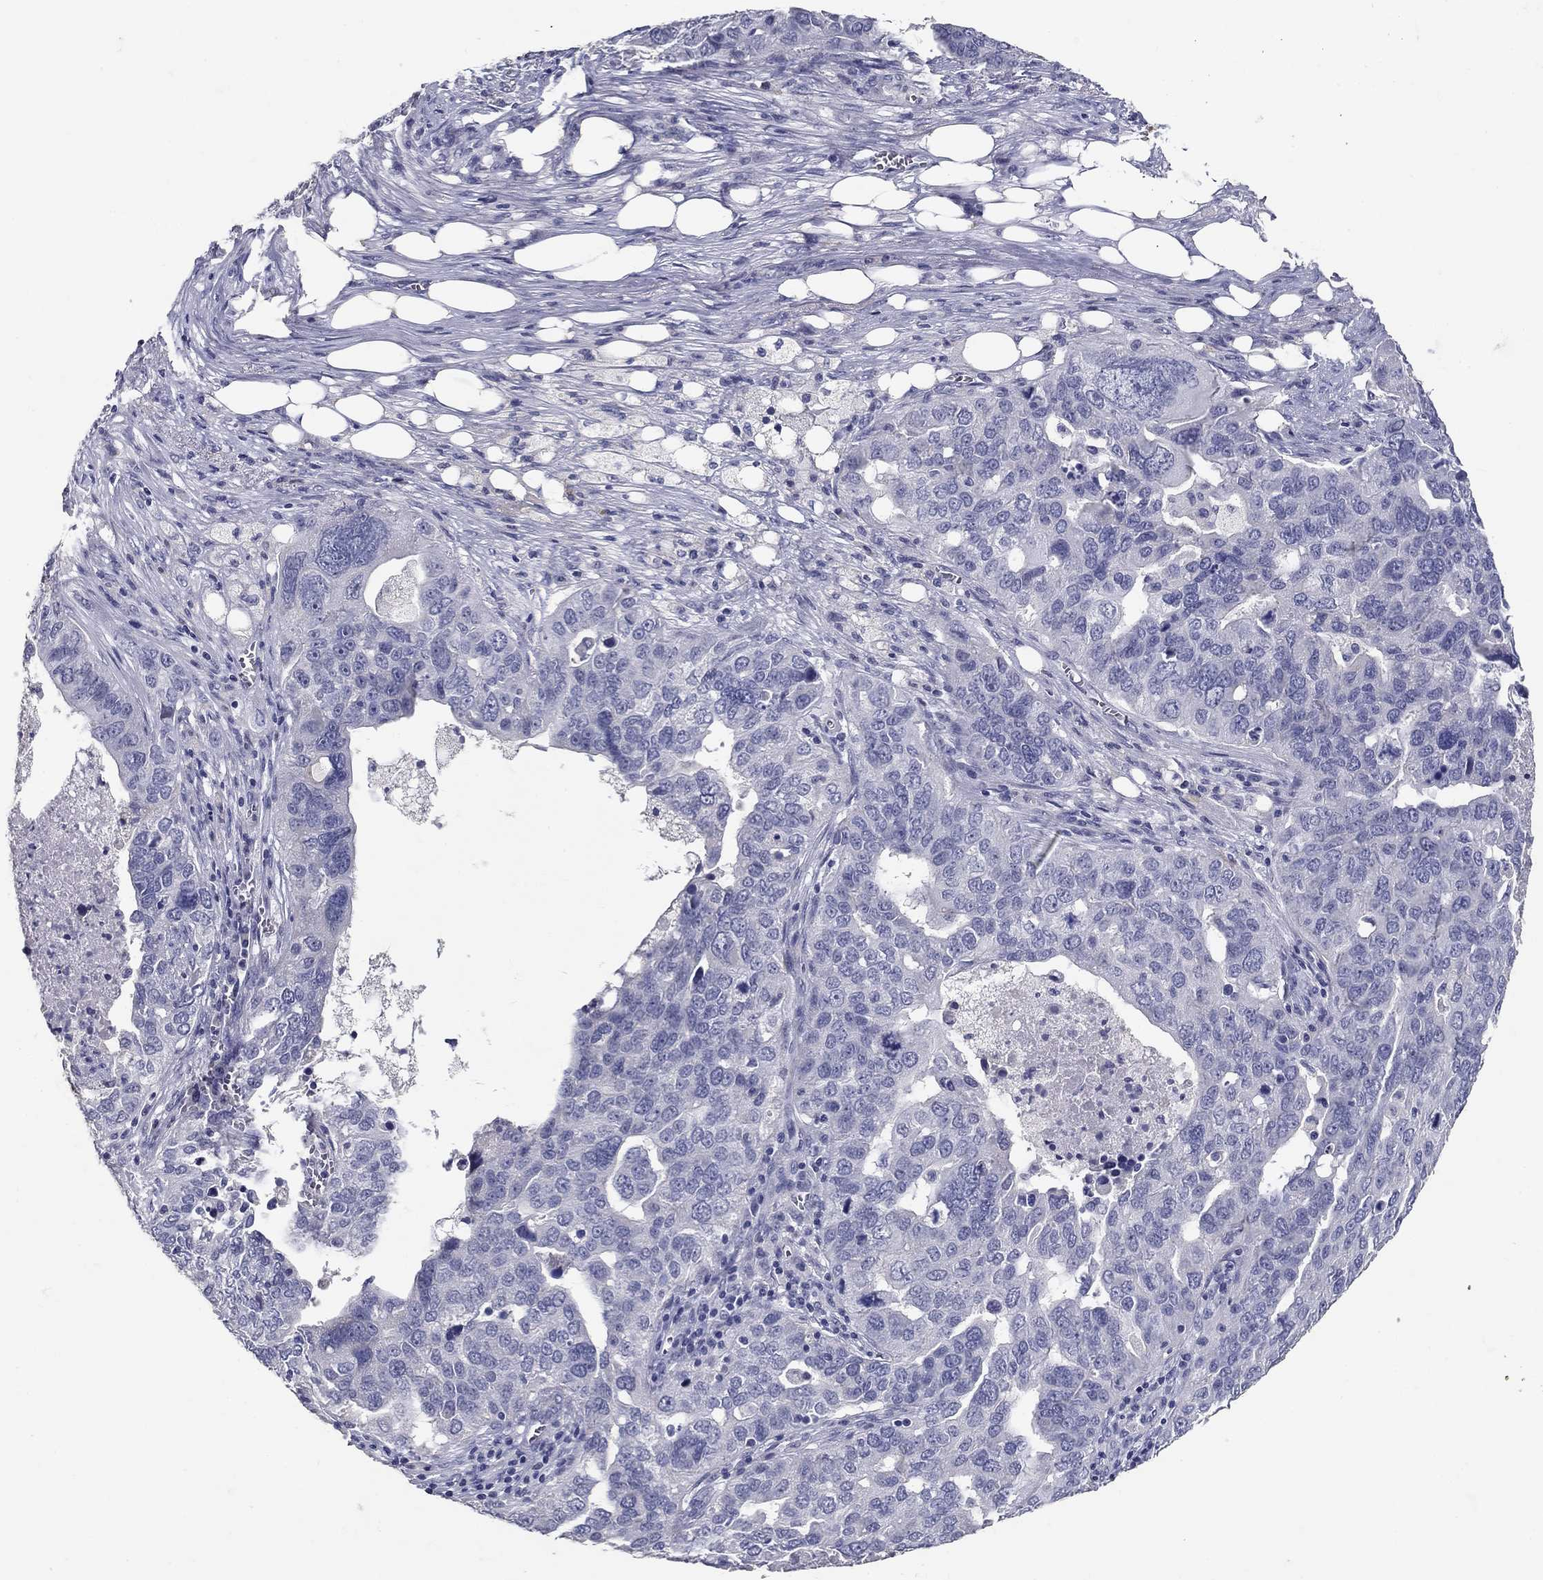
{"staining": {"intensity": "negative", "quantity": "none", "location": "none"}, "tissue": "ovarian cancer", "cell_type": "Tumor cells", "image_type": "cancer", "snomed": [{"axis": "morphology", "description": "Carcinoma, endometroid"}, {"axis": "topography", "description": "Soft tissue"}, {"axis": "topography", "description": "Ovary"}], "caption": "An image of human endometroid carcinoma (ovarian) is negative for staining in tumor cells.", "gene": "POMC", "patient": {"sex": "female", "age": 52}}